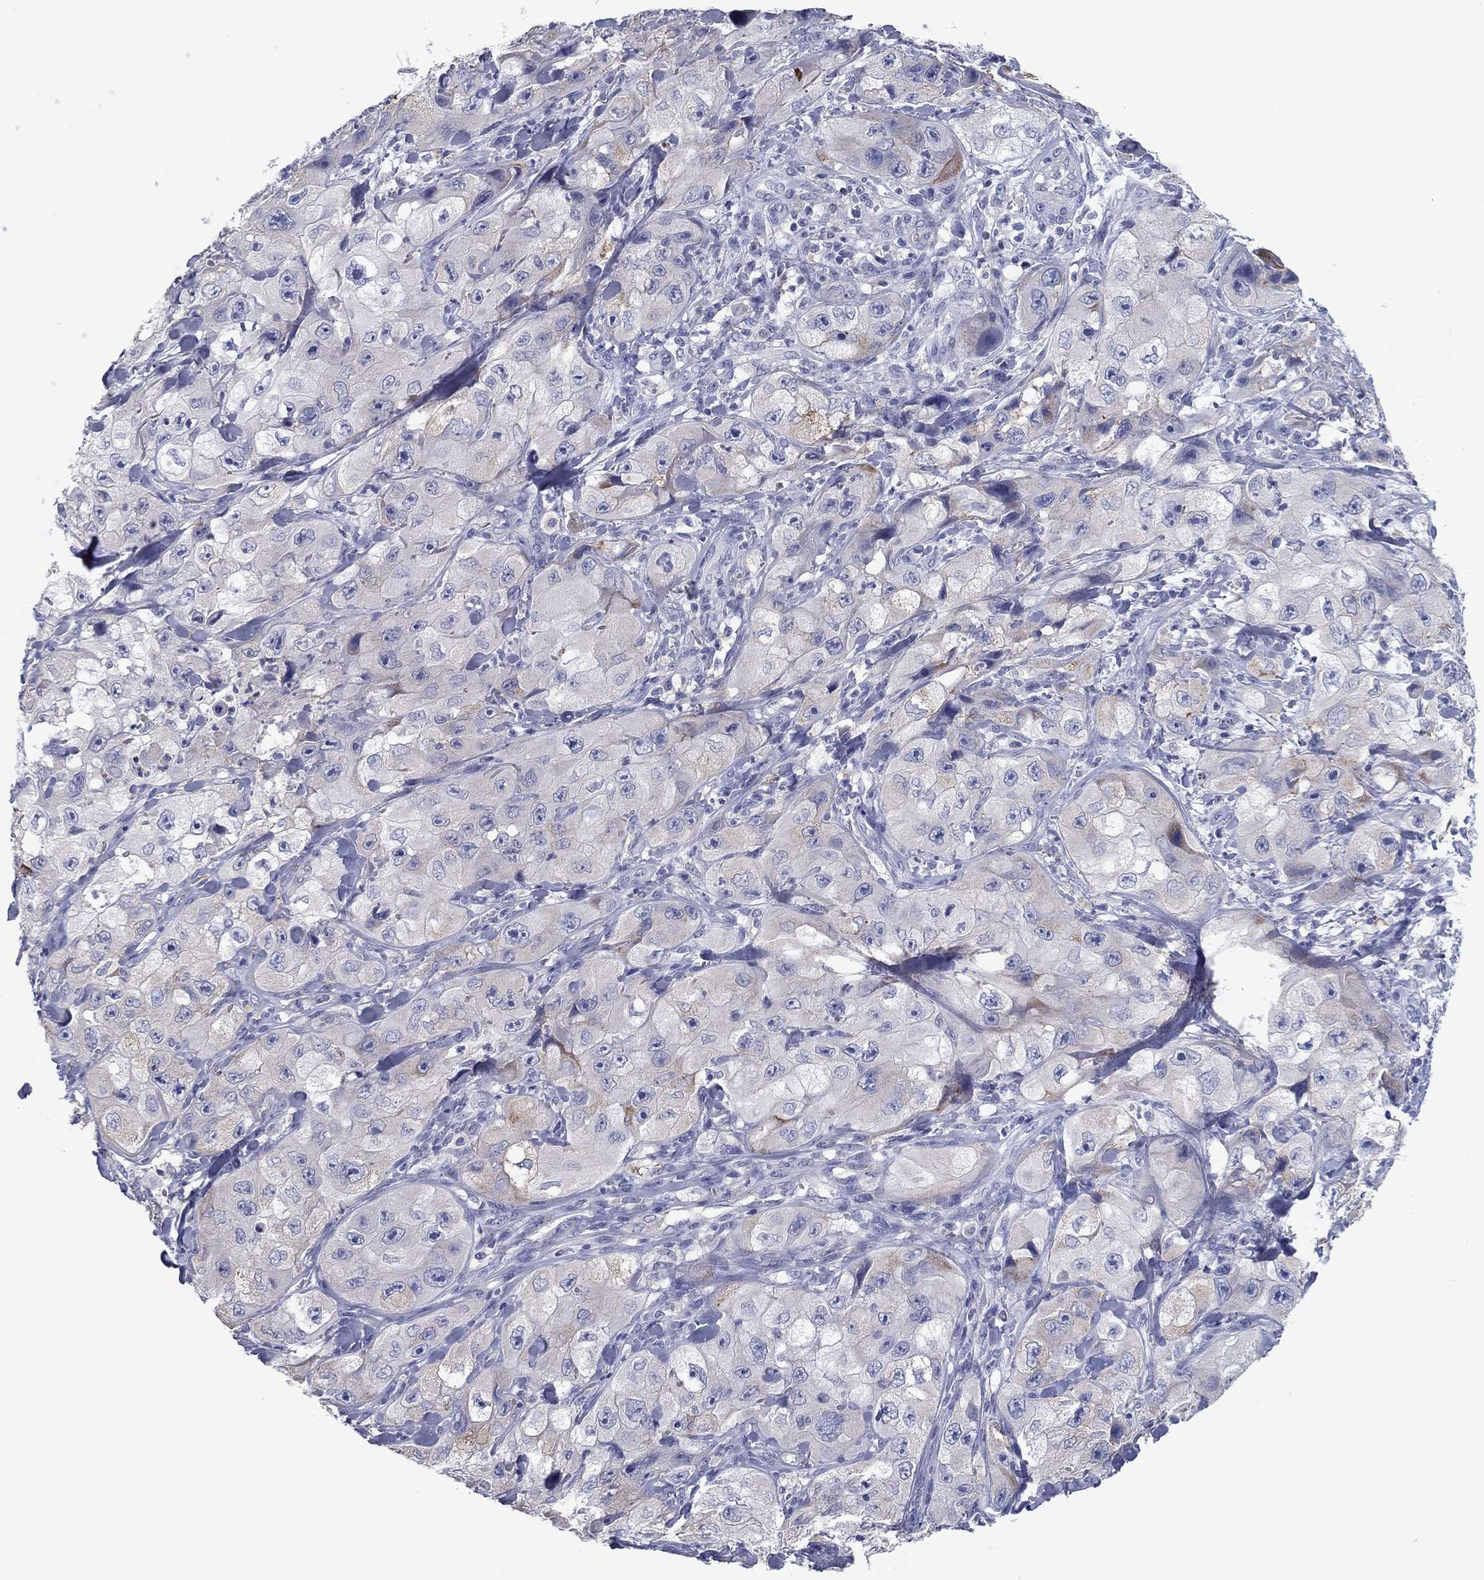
{"staining": {"intensity": "negative", "quantity": "none", "location": "none"}, "tissue": "skin cancer", "cell_type": "Tumor cells", "image_type": "cancer", "snomed": [{"axis": "morphology", "description": "Squamous cell carcinoma, NOS"}, {"axis": "topography", "description": "Skin"}, {"axis": "topography", "description": "Subcutis"}], "caption": "Immunohistochemistry histopathology image of human skin squamous cell carcinoma stained for a protein (brown), which exhibits no positivity in tumor cells.", "gene": "GRK7", "patient": {"sex": "male", "age": 73}}